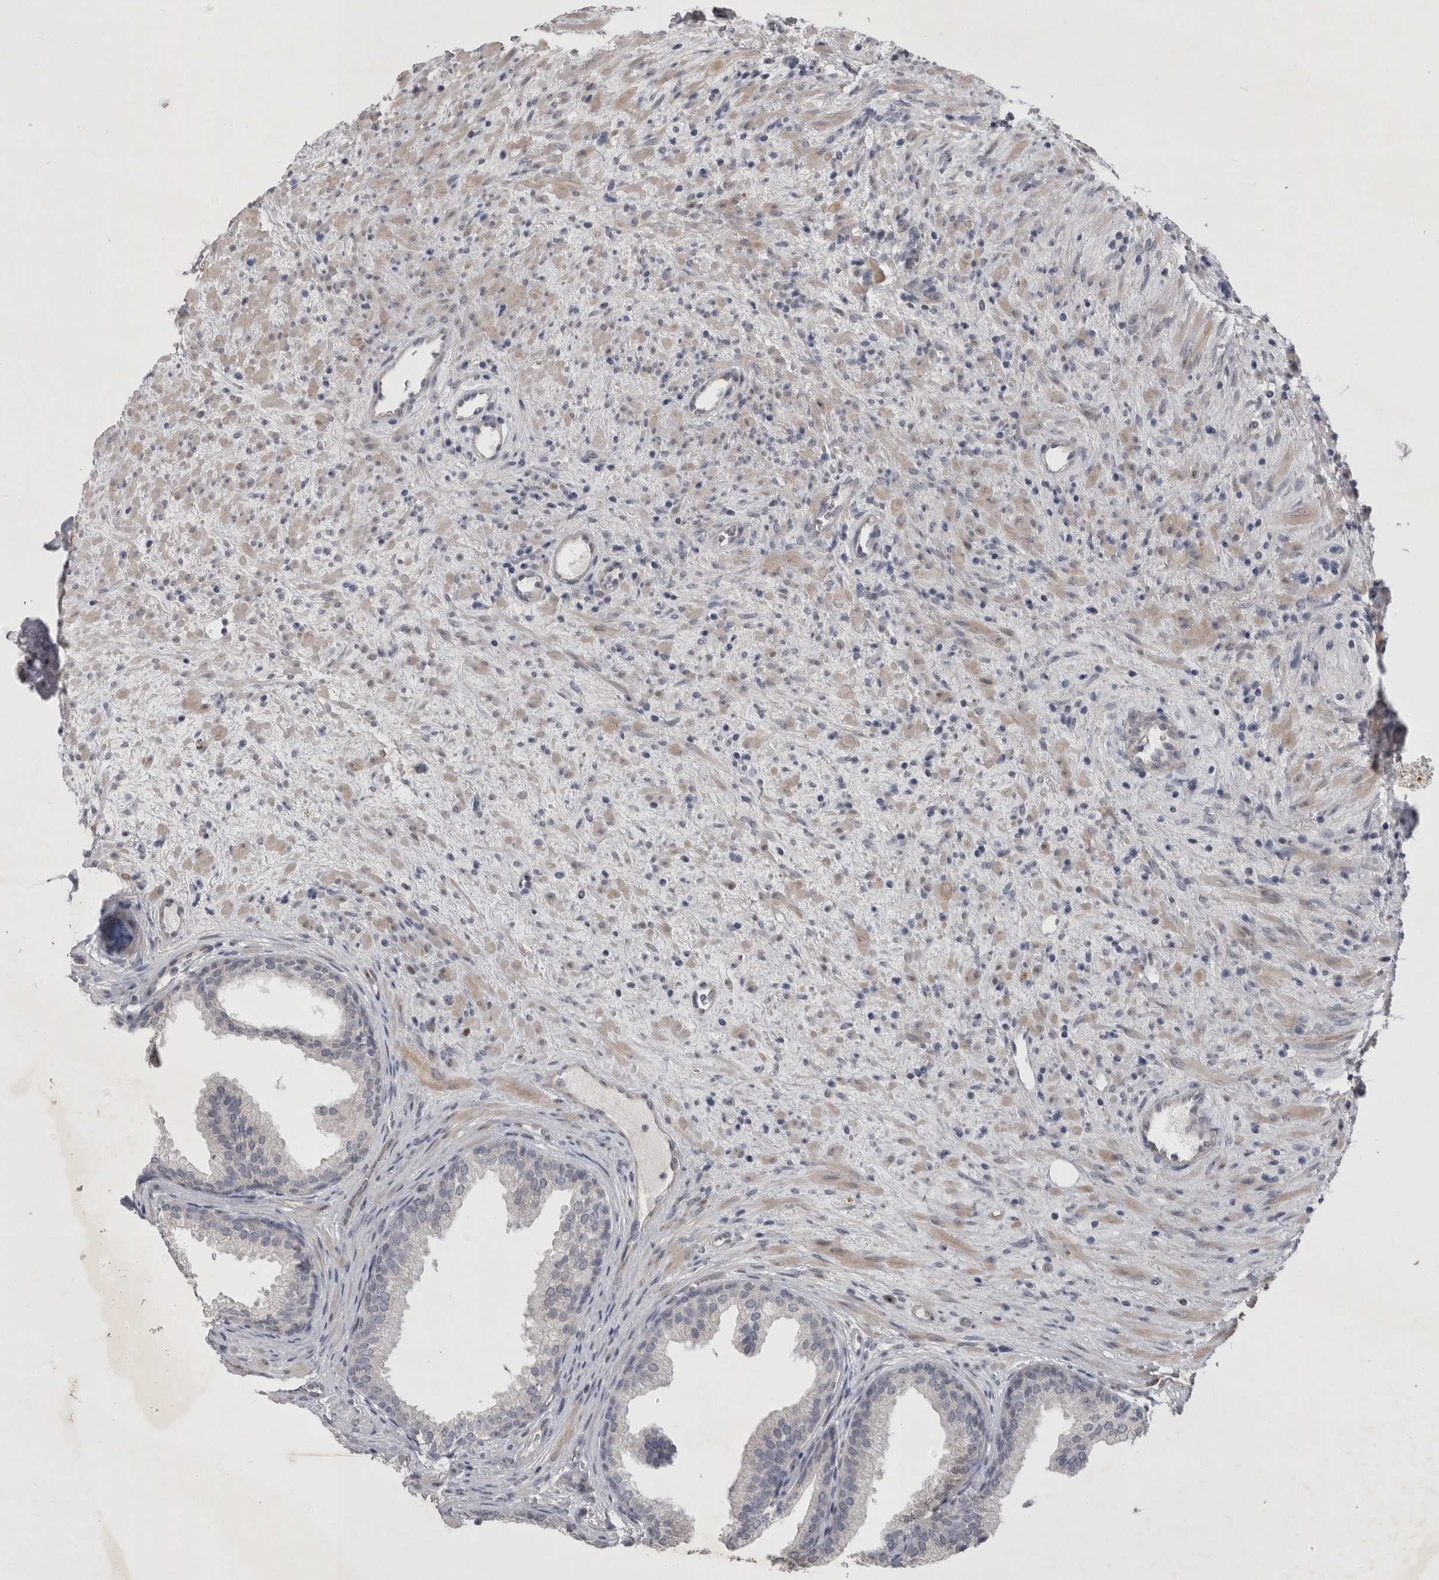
{"staining": {"intensity": "negative", "quantity": "none", "location": "none"}, "tissue": "prostate", "cell_type": "Glandular cells", "image_type": "normal", "snomed": [{"axis": "morphology", "description": "Normal tissue, NOS"}, {"axis": "topography", "description": "Prostate"}], "caption": "The IHC histopathology image has no significant expression in glandular cells of prostate.", "gene": "IFI44", "patient": {"sex": "male", "age": 76}}